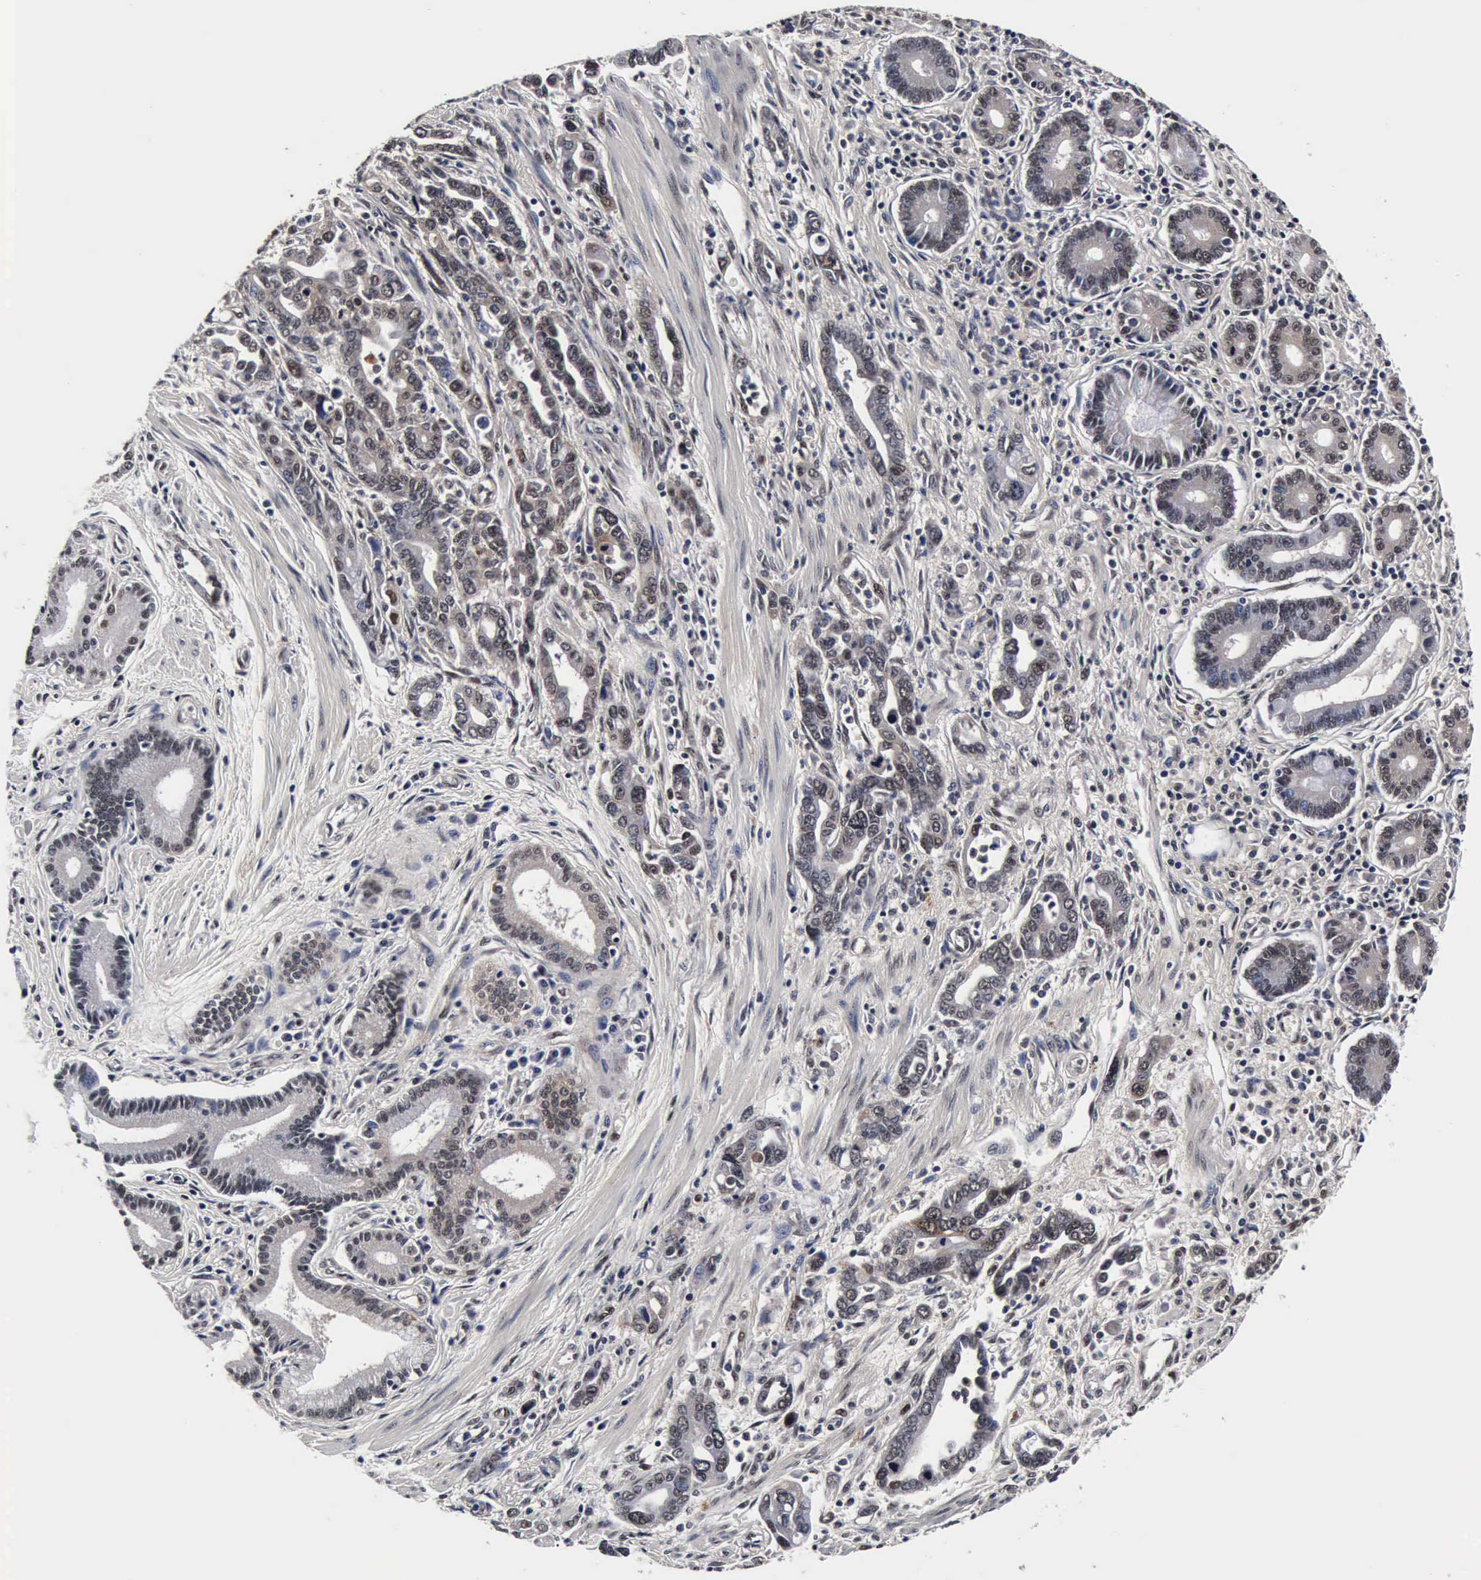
{"staining": {"intensity": "weak", "quantity": "25%-75%", "location": "cytoplasmic/membranous"}, "tissue": "pancreatic cancer", "cell_type": "Tumor cells", "image_type": "cancer", "snomed": [{"axis": "morphology", "description": "Adenocarcinoma, NOS"}, {"axis": "topography", "description": "Pancreas"}], "caption": "Immunohistochemistry (IHC) image of neoplastic tissue: pancreatic adenocarcinoma stained using immunohistochemistry (IHC) exhibits low levels of weak protein expression localized specifically in the cytoplasmic/membranous of tumor cells, appearing as a cytoplasmic/membranous brown color.", "gene": "UBC", "patient": {"sex": "female", "age": 57}}